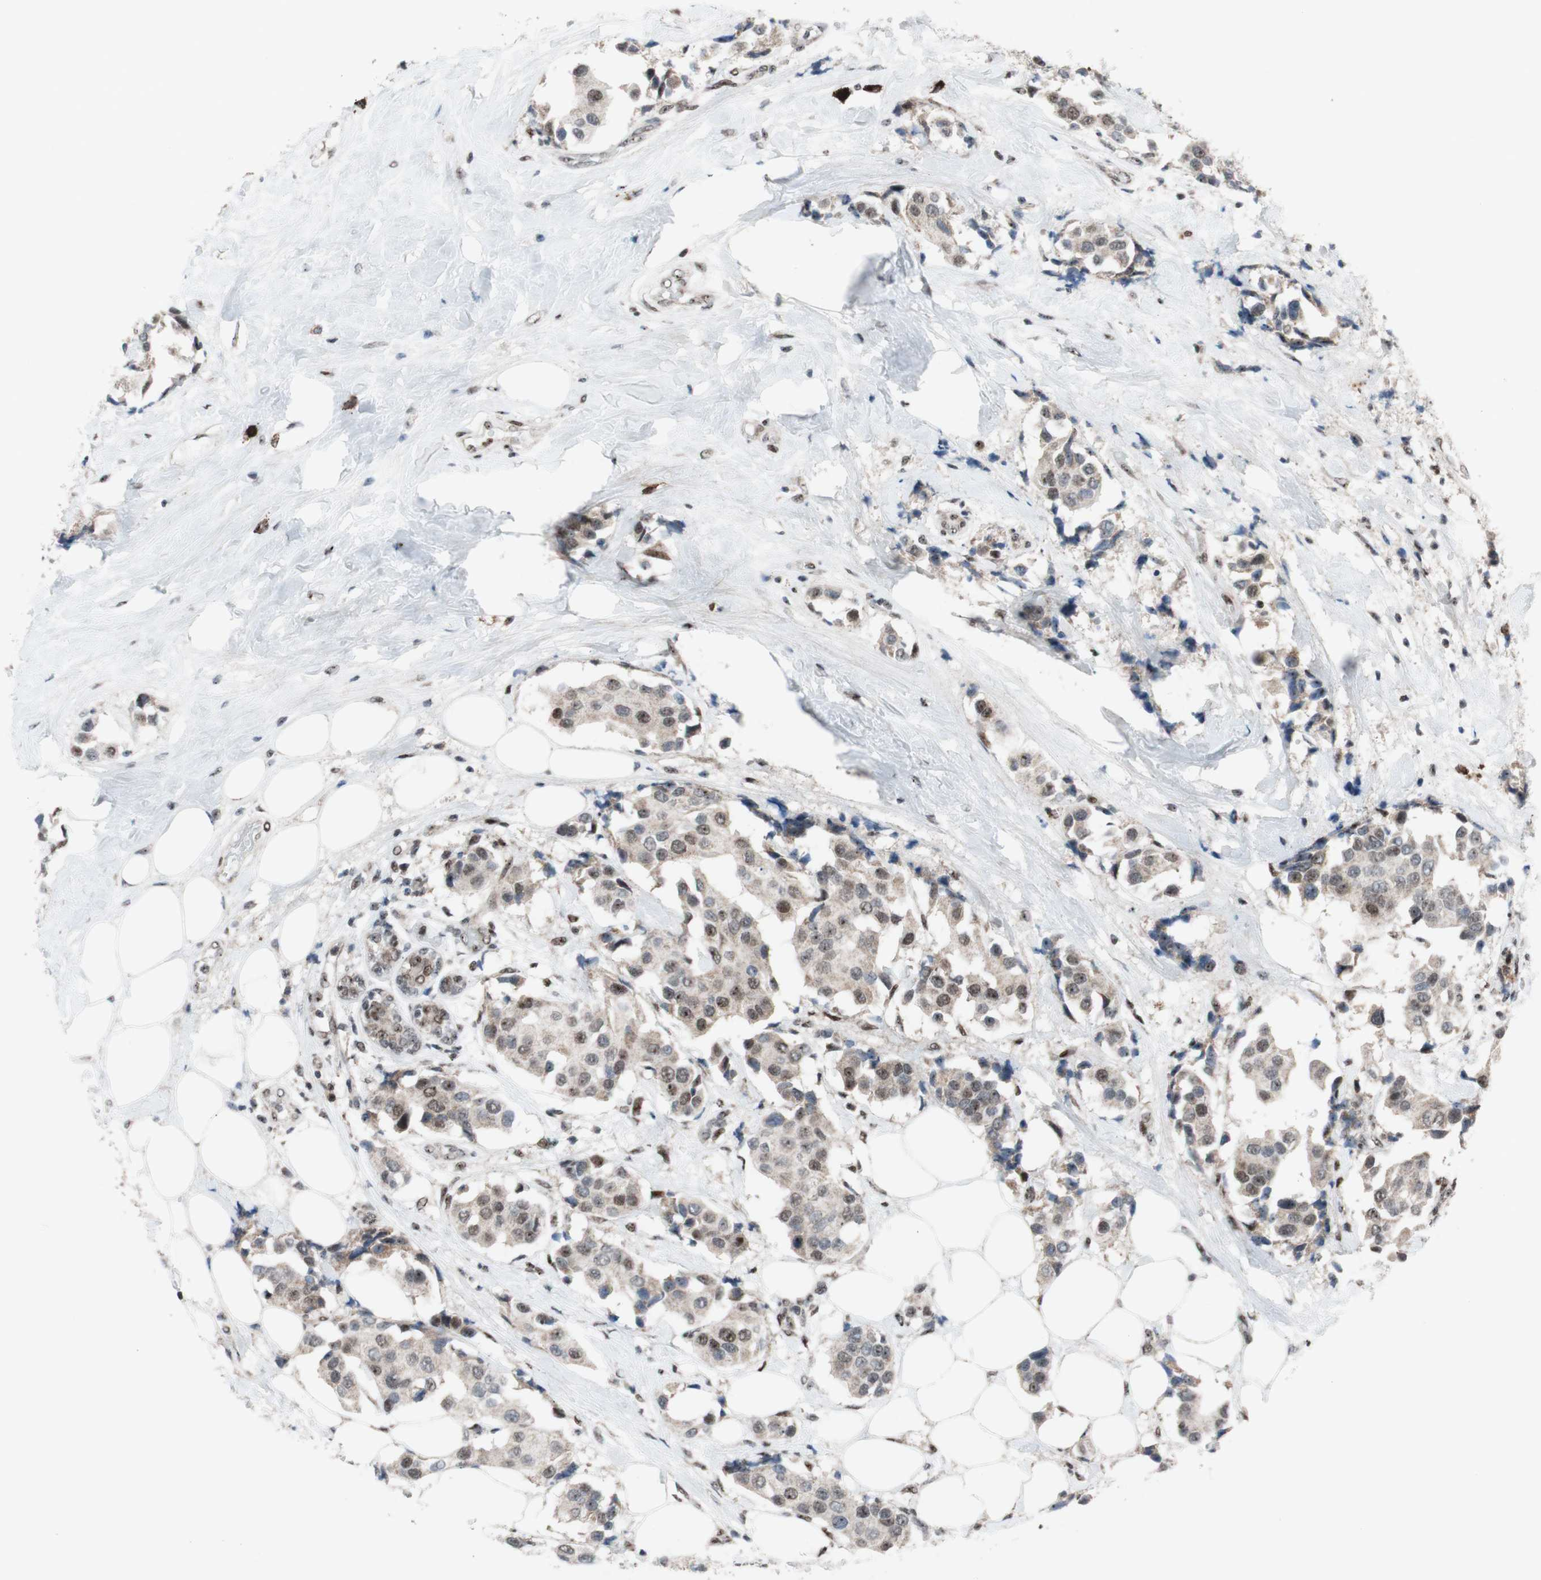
{"staining": {"intensity": "weak", "quantity": ">75%", "location": "nuclear"}, "tissue": "breast cancer", "cell_type": "Tumor cells", "image_type": "cancer", "snomed": [{"axis": "morphology", "description": "Normal tissue, NOS"}, {"axis": "morphology", "description": "Duct carcinoma"}, {"axis": "topography", "description": "Breast"}], "caption": "Immunohistochemistry (IHC) (DAB) staining of human breast cancer (intraductal carcinoma) reveals weak nuclear protein expression in about >75% of tumor cells. (Brightfield microscopy of DAB IHC at high magnification).", "gene": "POLR1A", "patient": {"sex": "female", "age": 39}}